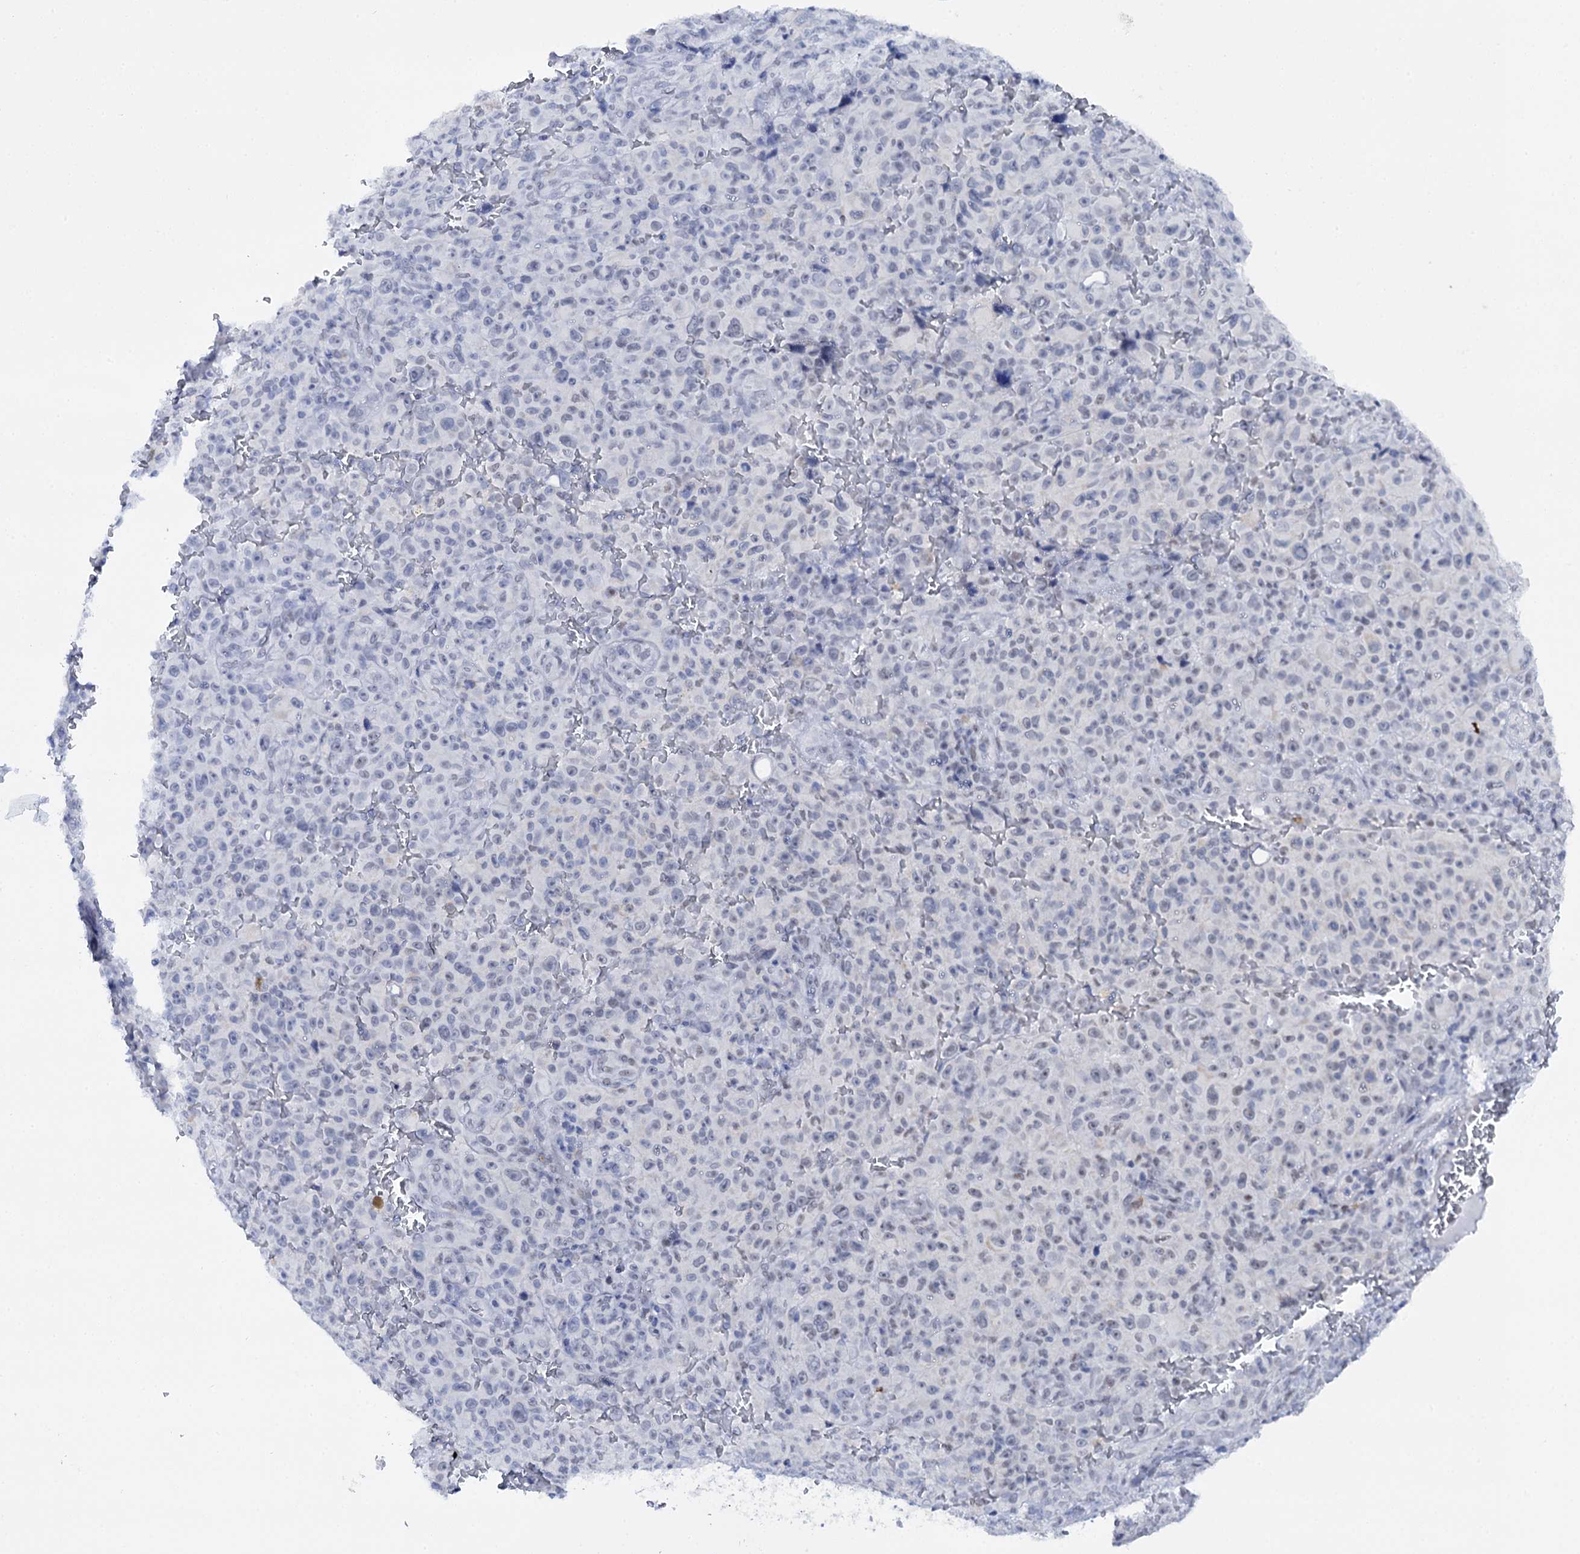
{"staining": {"intensity": "weak", "quantity": "<25%", "location": "nuclear"}, "tissue": "melanoma", "cell_type": "Tumor cells", "image_type": "cancer", "snomed": [{"axis": "morphology", "description": "Malignant melanoma, NOS"}, {"axis": "topography", "description": "Skin"}], "caption": "The IHC micrograph has no significant positivity in tumor cells of malignant melanoma tissue. (DAB immunohistochemistry (IHC) with hematoxylin counter stain).", "gene": "BUD13", "patient": {"sex": "female", "age": 82}}